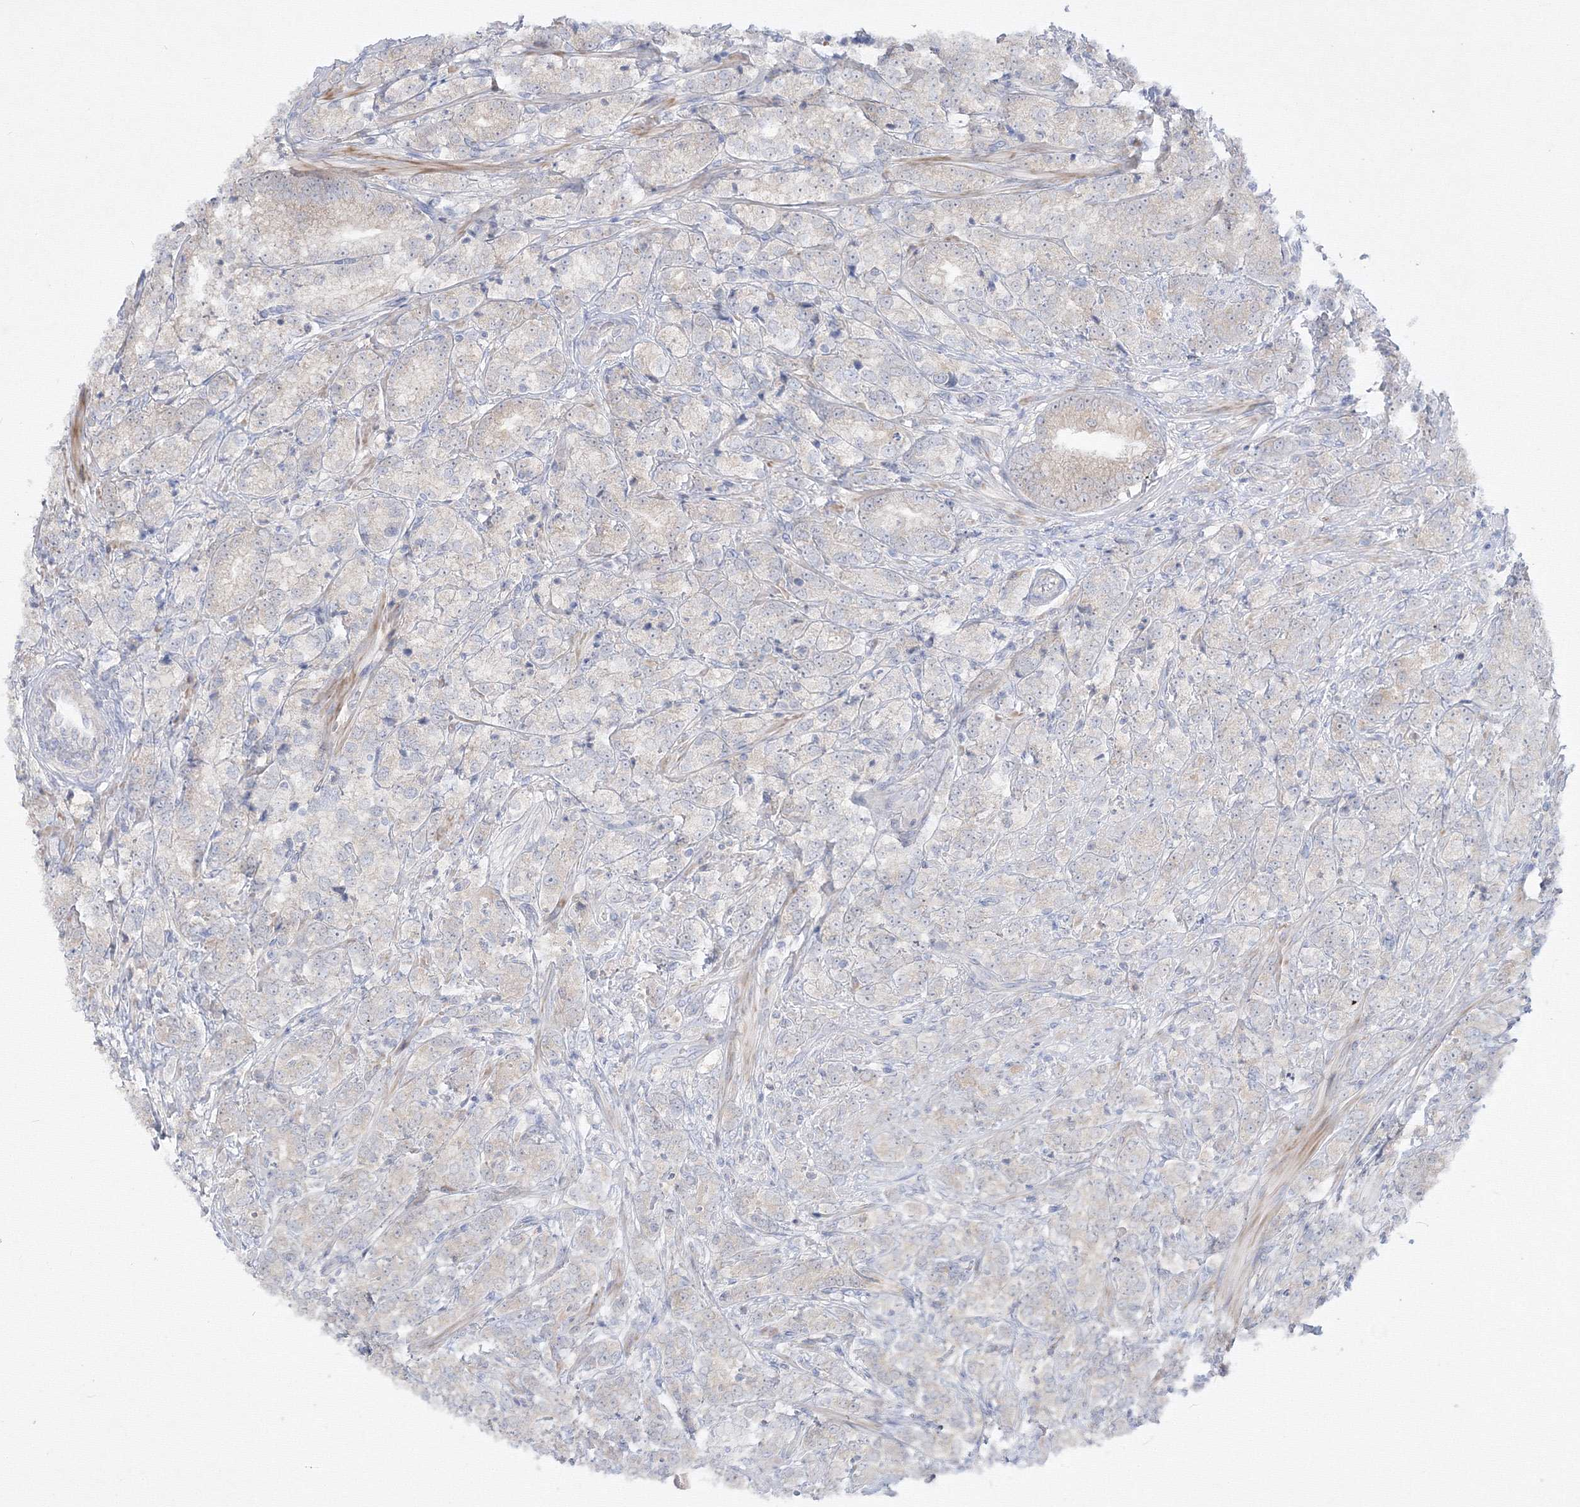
{"staining": {"intensity": "negative", "quantity": "none", "location": "none"}, "tissue": "prostate cancer", "cell_type": "Tumor cells", "image_type": "cancer", "snomed": [{"axis": "morphology", "description": "Adenocarcinoma, High grade"}, {"axis": "topography", "description": "Prostate"}], "caption": "Human prostate cancer (adenocarcinoma (high-grade)) stained for a protein using IHC demonstrates no positivity in tumor cells.", "gene": "FBXL8", "patient": {"sex": "male", "age": 69}}